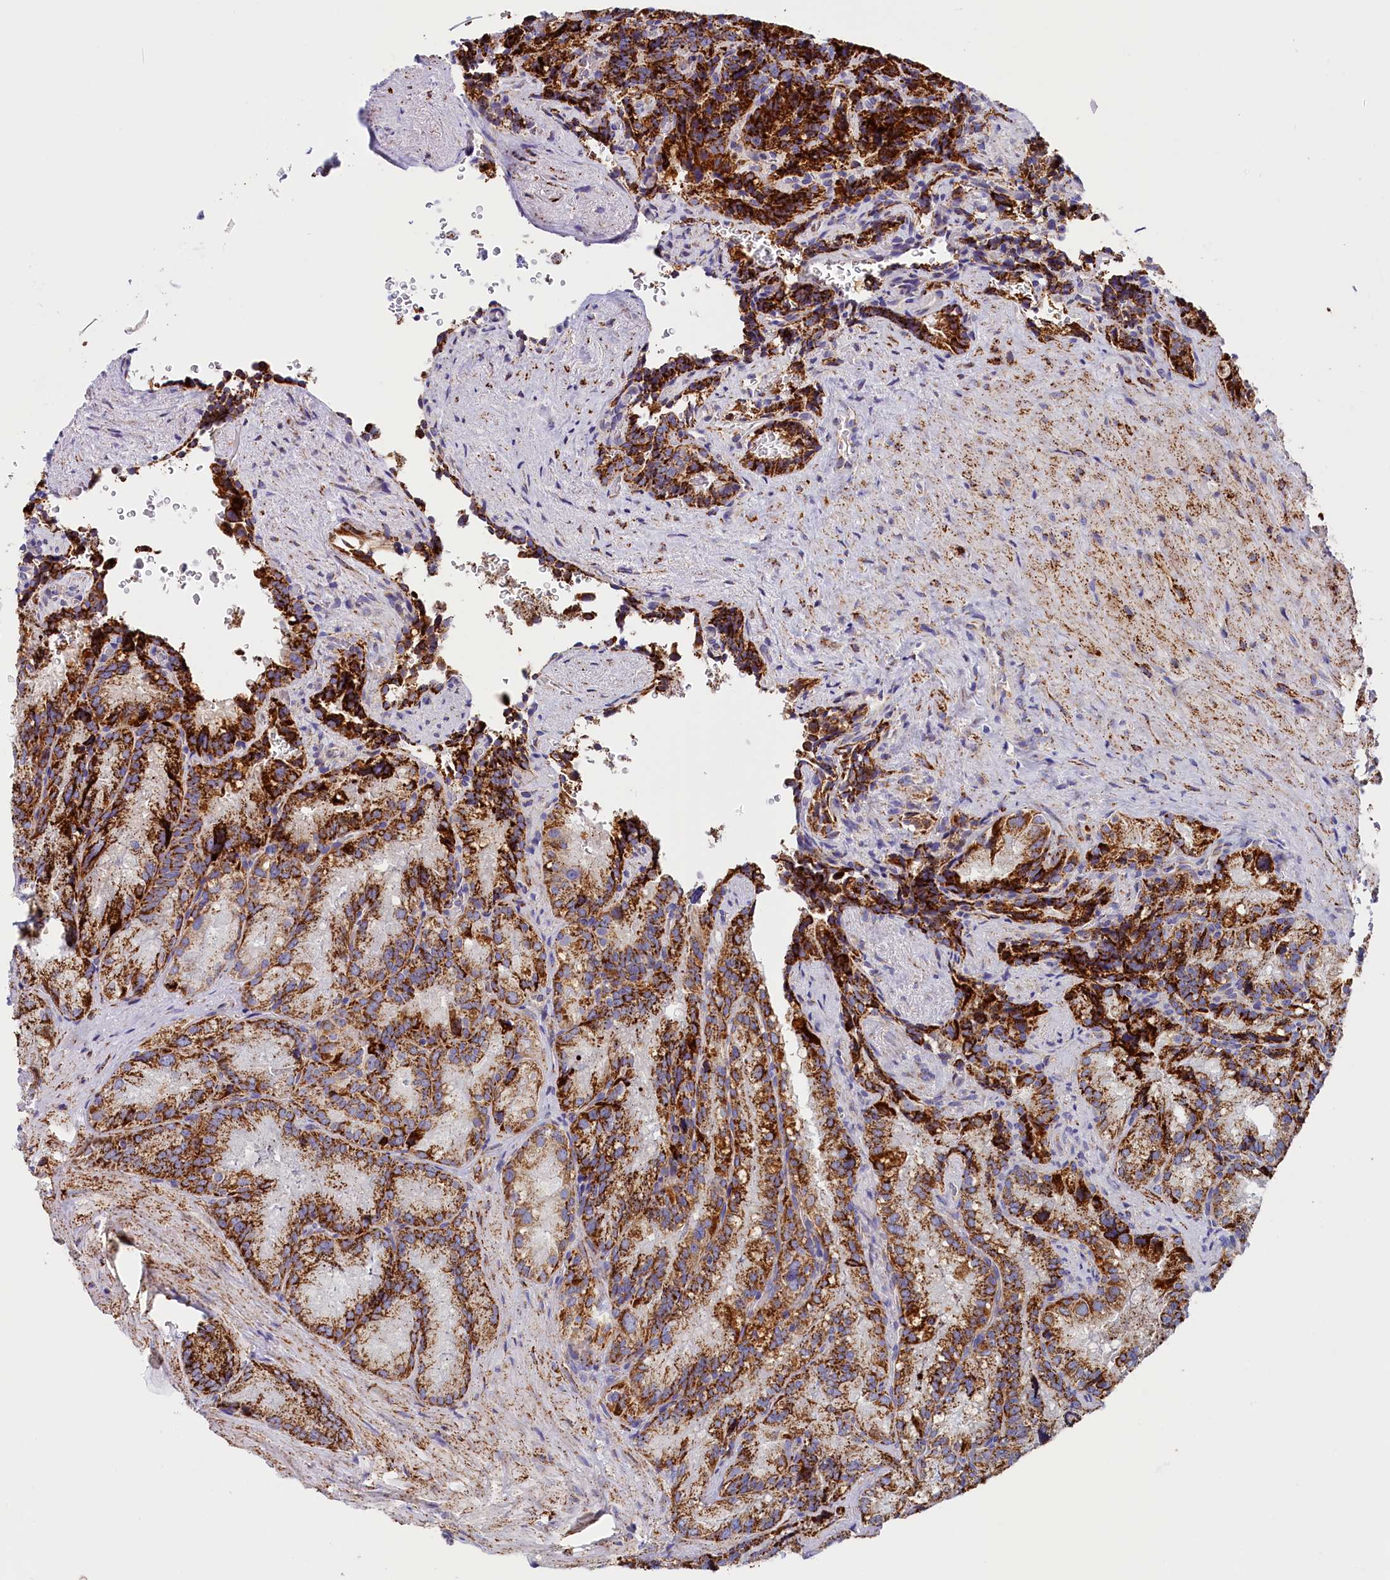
{"staining": {"intensity": "strong", "quantity": ">75%", "location": "cytoplasmic/membranous"}, "tissue": "seminal vesicle", "cell_type": "Glandular cells", "image_type": "normal", "snomed": [{"axis": "morphology", "description": "Normal tissue, NOS"}, {"axis": "topography", "description": "Seminal veicle"}], "caption": "There is high levels of strong cytoplasmic/membranous positivity in glandular cells of unremarkable seminal vesicle, as demonstrated by immunohistochemical staining (brown color).", "gene": "AKTIP", "patient": {"sex": "male", "age": 62}}